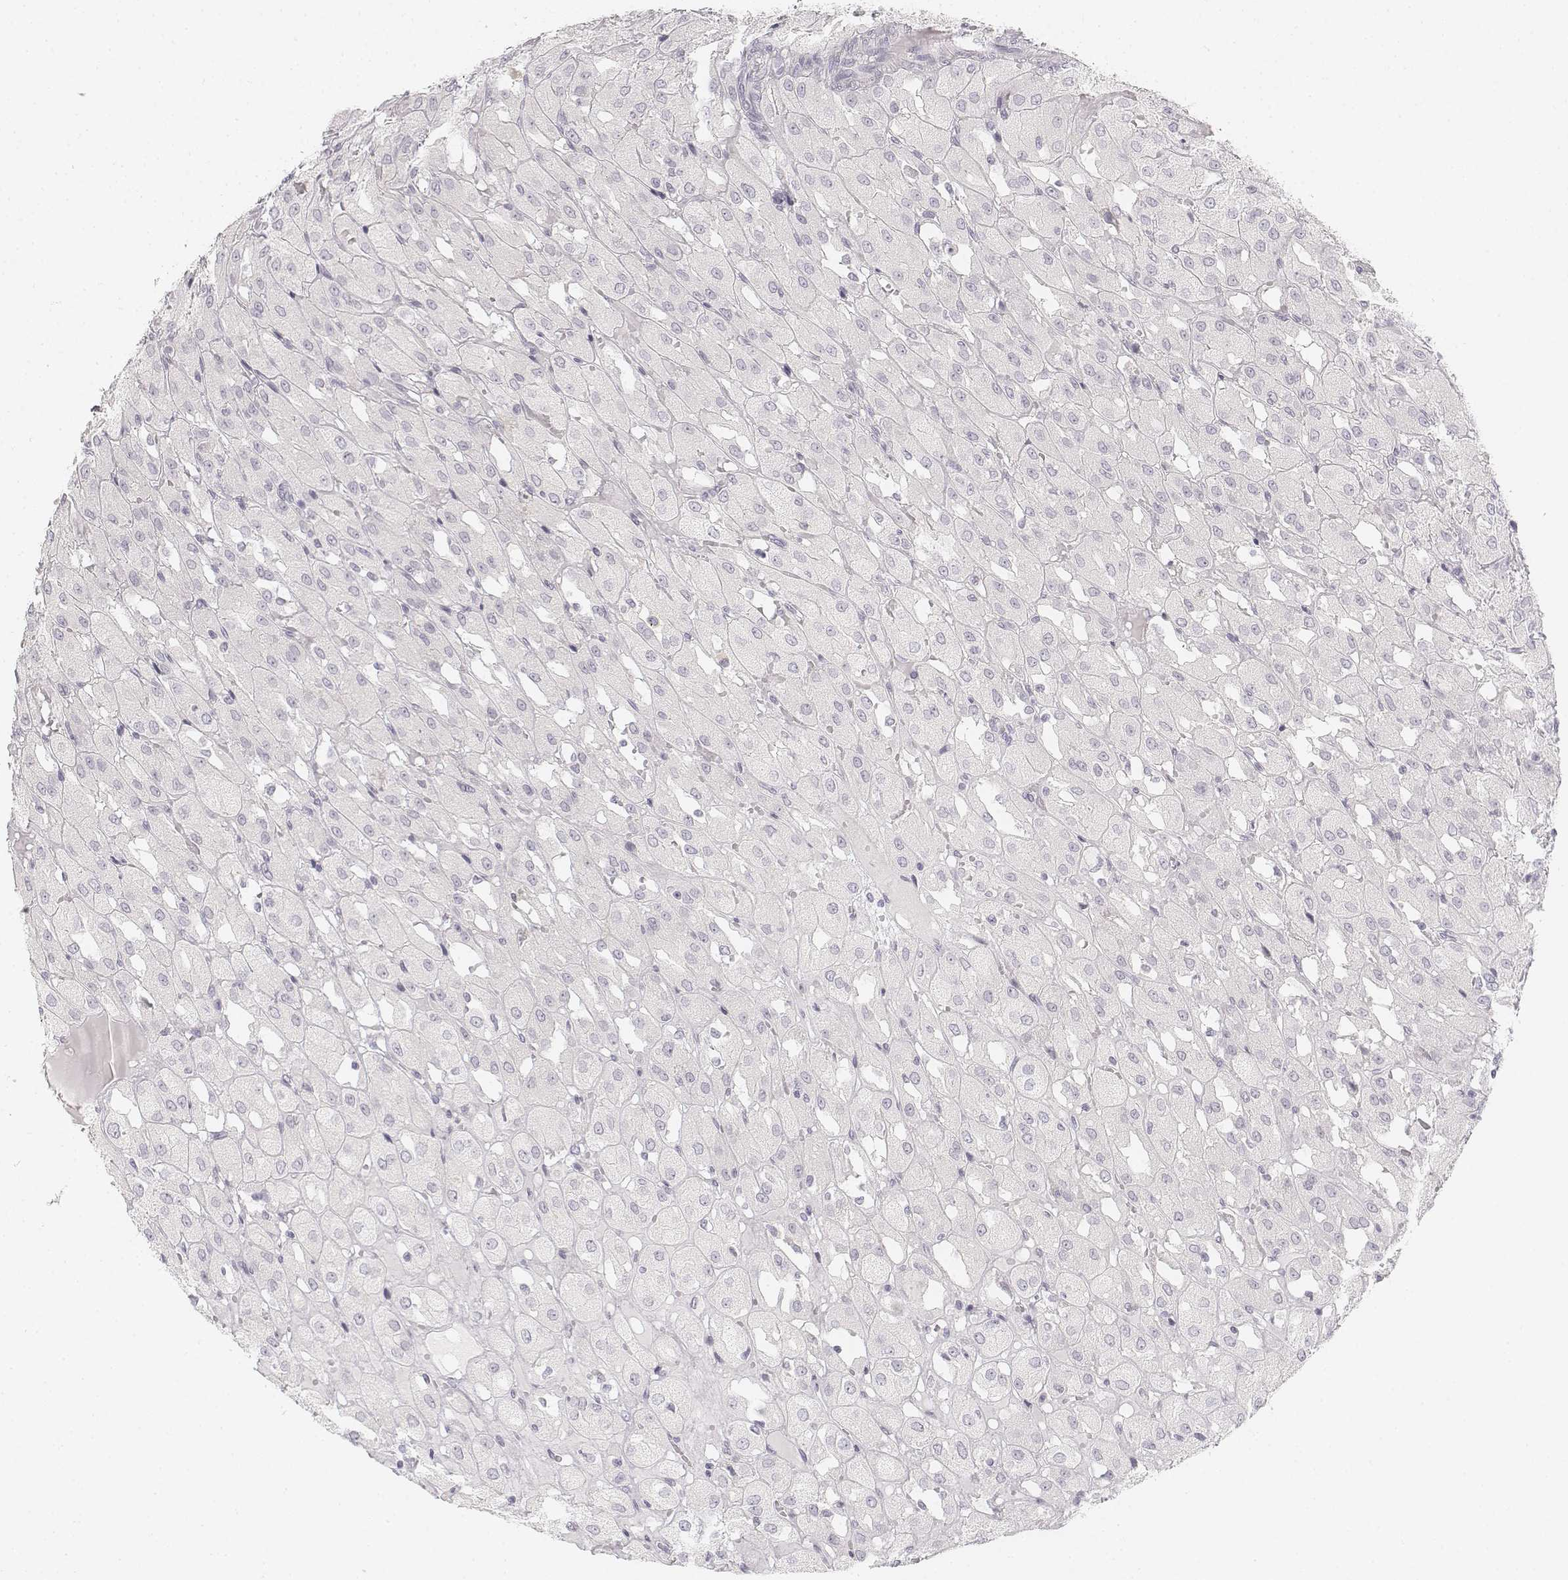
{"staining": {"intensity": "negative", "quantity": "none", "location": "none"}, "tissue": "renal cancer", "cell_type": "Tumor cells", "image_type": "cancer", "snomed": [{"axis": "morphology", "description": "Adenocarcinoma, NOS"}, {"axis": "topography", "description": "Kidney"}], "caption": "Tumor cells are negative for protein expression in human renal cancer (adenocarcinoma).", "gene": "KRT25", "patient": {"sex": "male", "age": 72}}